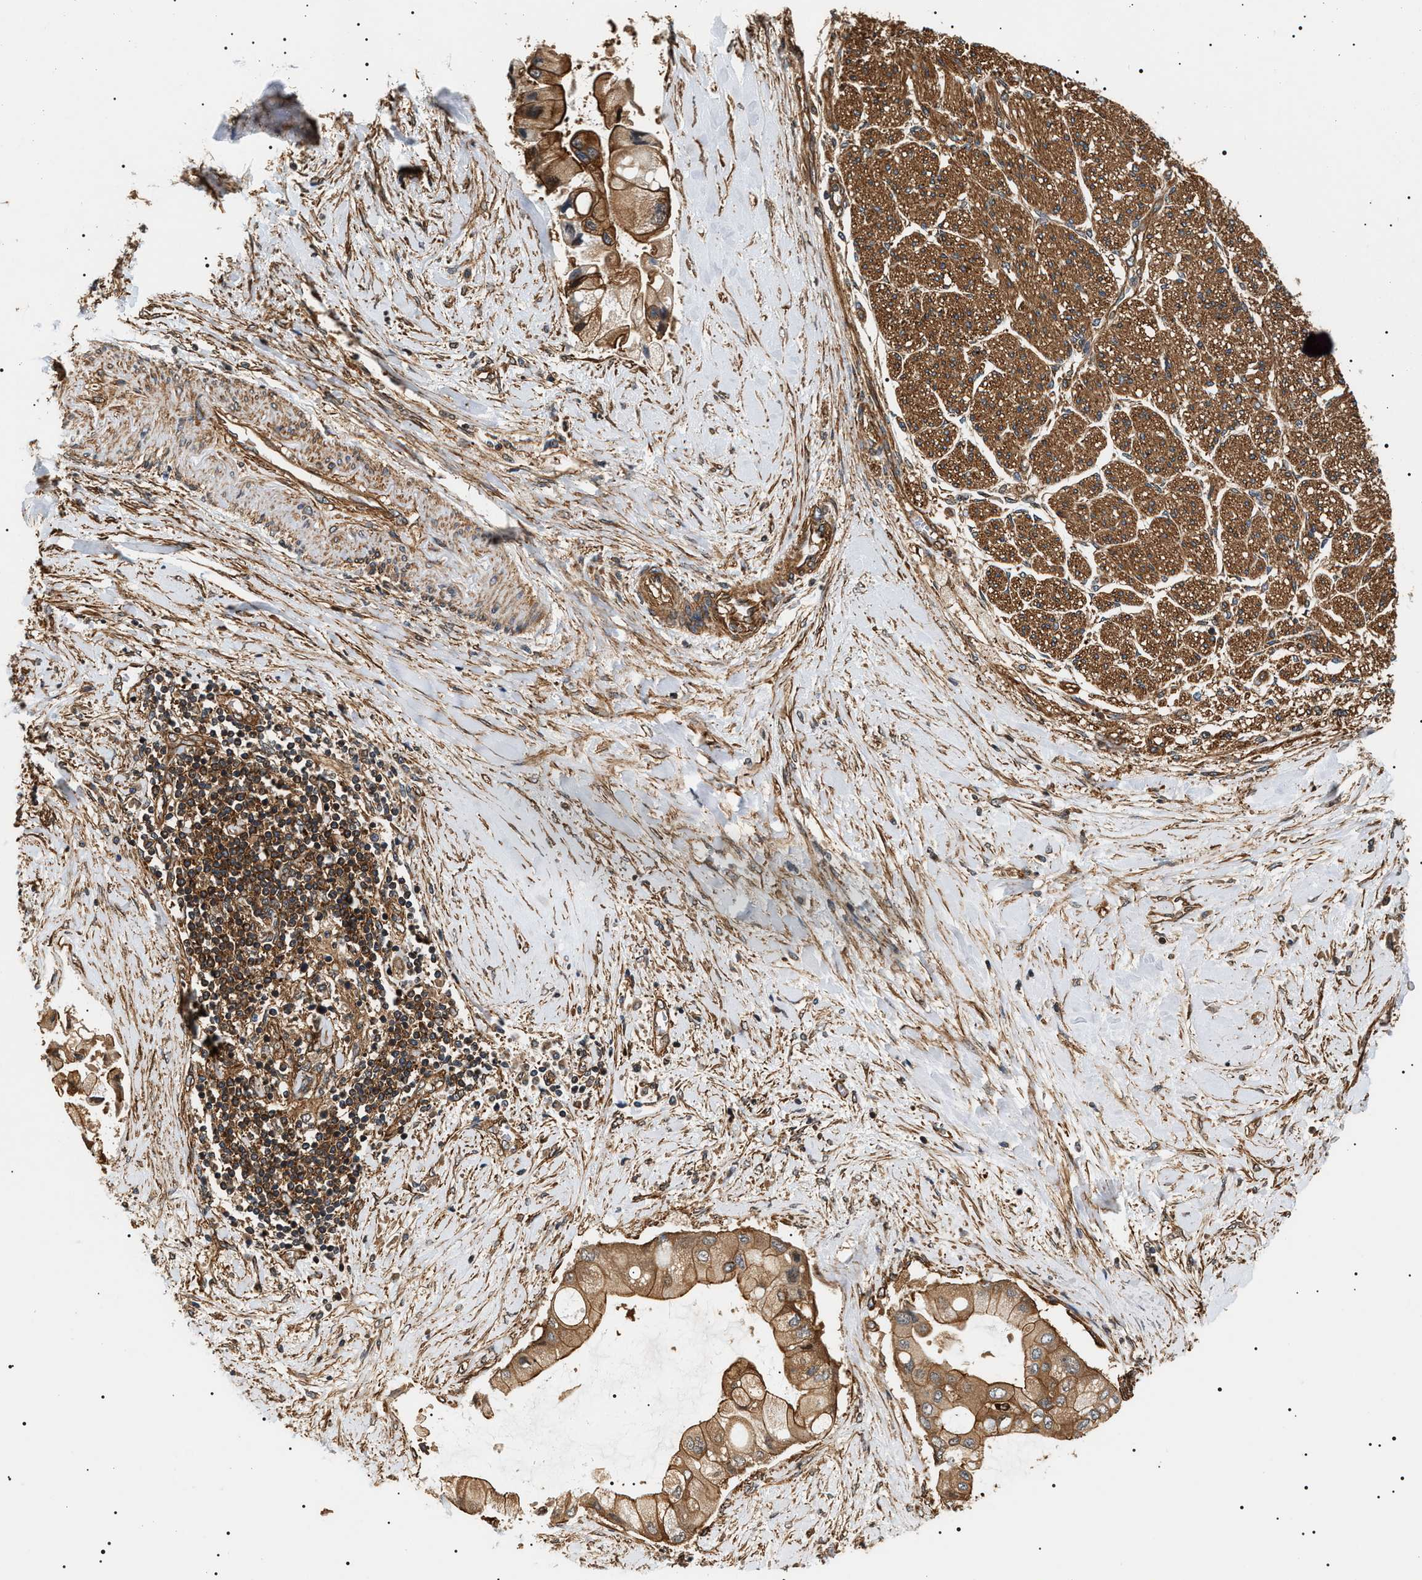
{"staining": {"intensity": "moderate", "quantity": ">75%", "location": "cytoplasmic/membranous"}, "tissue": "liver cancer", "cell_type": "Tumor cells", "image_type": "cancer", "snomed": [{"axis": "morphology", "description": "Cholangiocarcinoma"}, {"axis": "topography", "description": "Liver"}], "caption": "Human liver cancer (cholangiocarcinoma) stained with a protein marker displays moderate staining in tumor cells.", "gene": "SH3GLB2", "patient": {"sex": "male", "age": 50}}